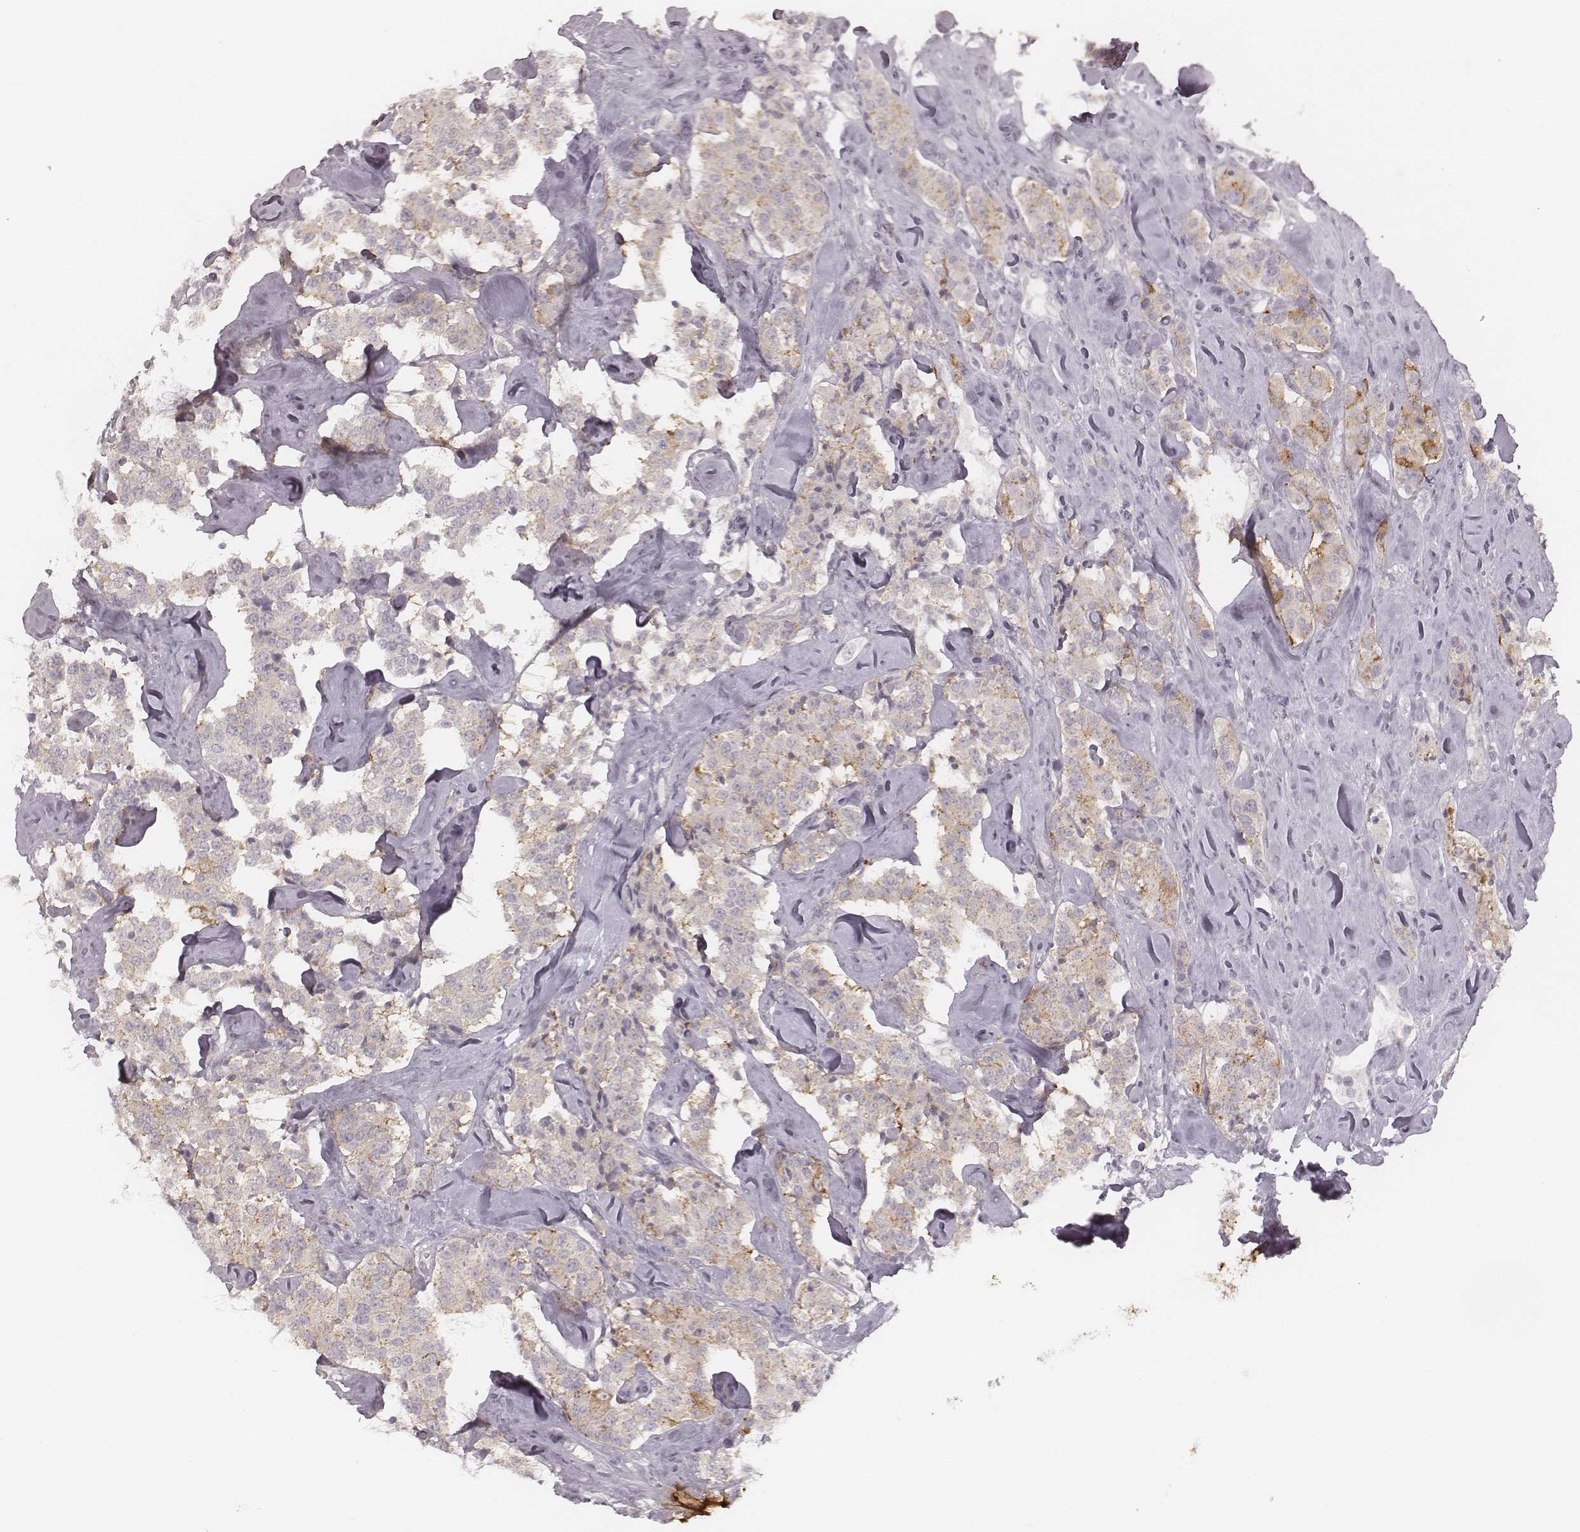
{"staining": {"intensity": "weak", "quantity": "<25%", "location": "cytoplasmic/membranous"}, "tissue": "carcinoid", "cell_type": "Tumor cells", "image_type": "cancer", "snomed": [{"axis": "morphology", "description": "Carcinoid, malignant, NOS"}, {"axis": "topography", "description": "Pancreas"}], "caption": "The image reveals no staining of tumor cells in carcinoid.", "gene": "ACACB", "patient": {"sex": "male", "age": 41}}